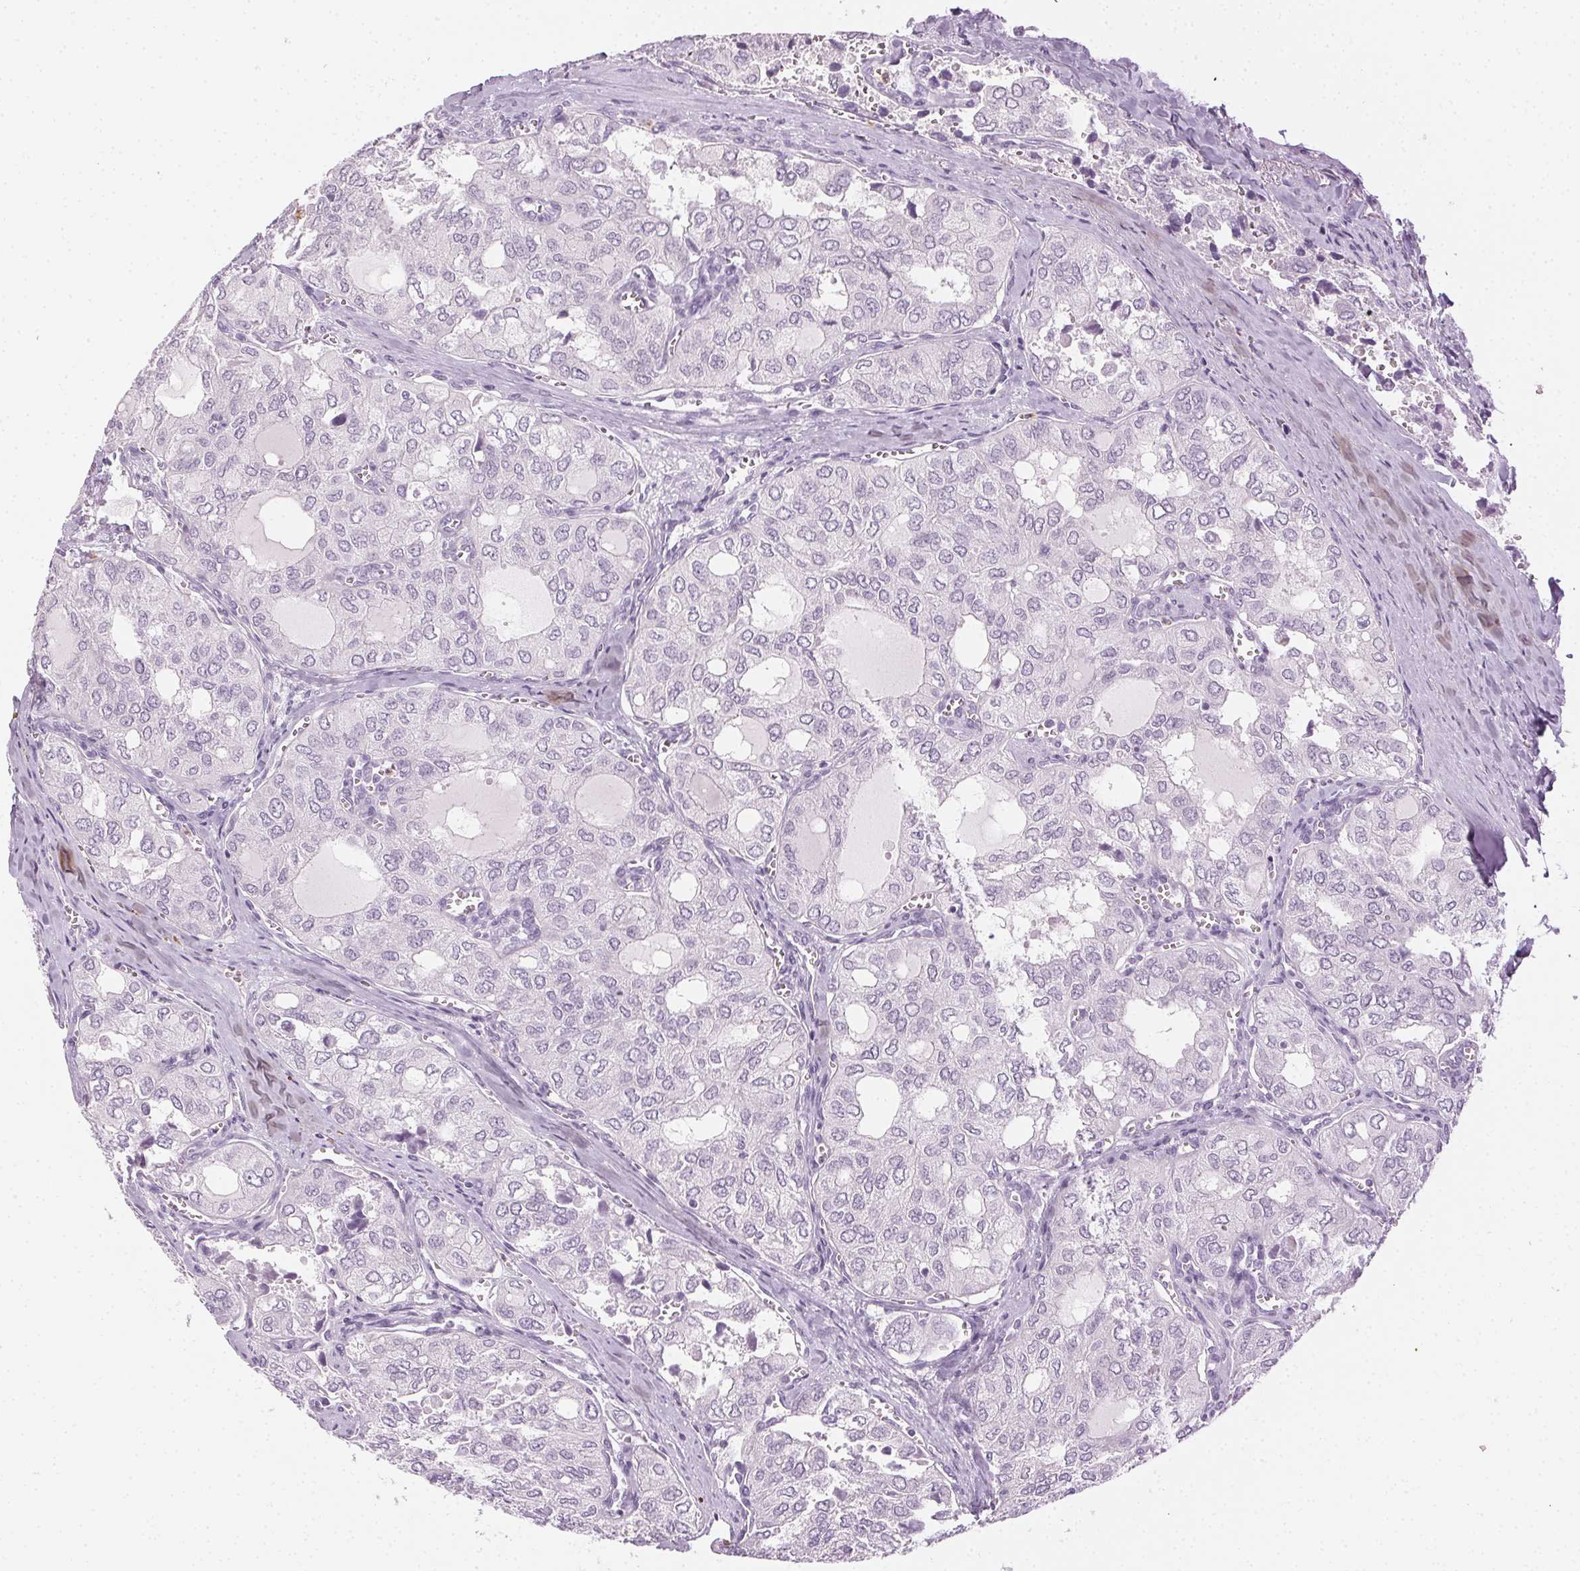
{"staining": {"intensity": "negative", "quantity": "none", "location": "none"}, "tissue": "thyroid cancer", "cell_type": "Tumor cells", "image_type": "cancer", "snomed": [{"axis": "morphology", "description": "Follicular adenoma carcinoma, NOS"}, {"axis": "topography", "description": "Thyroid gland"}], "caption": "A high-resolution image shows immunohistochemistry staining of thyroid cancer (follicular adenoma carcinoma), which exhibits no significant expression in tumor cells.", "gene": "MPO", "patient": {"sex": "male", "age": 75}}